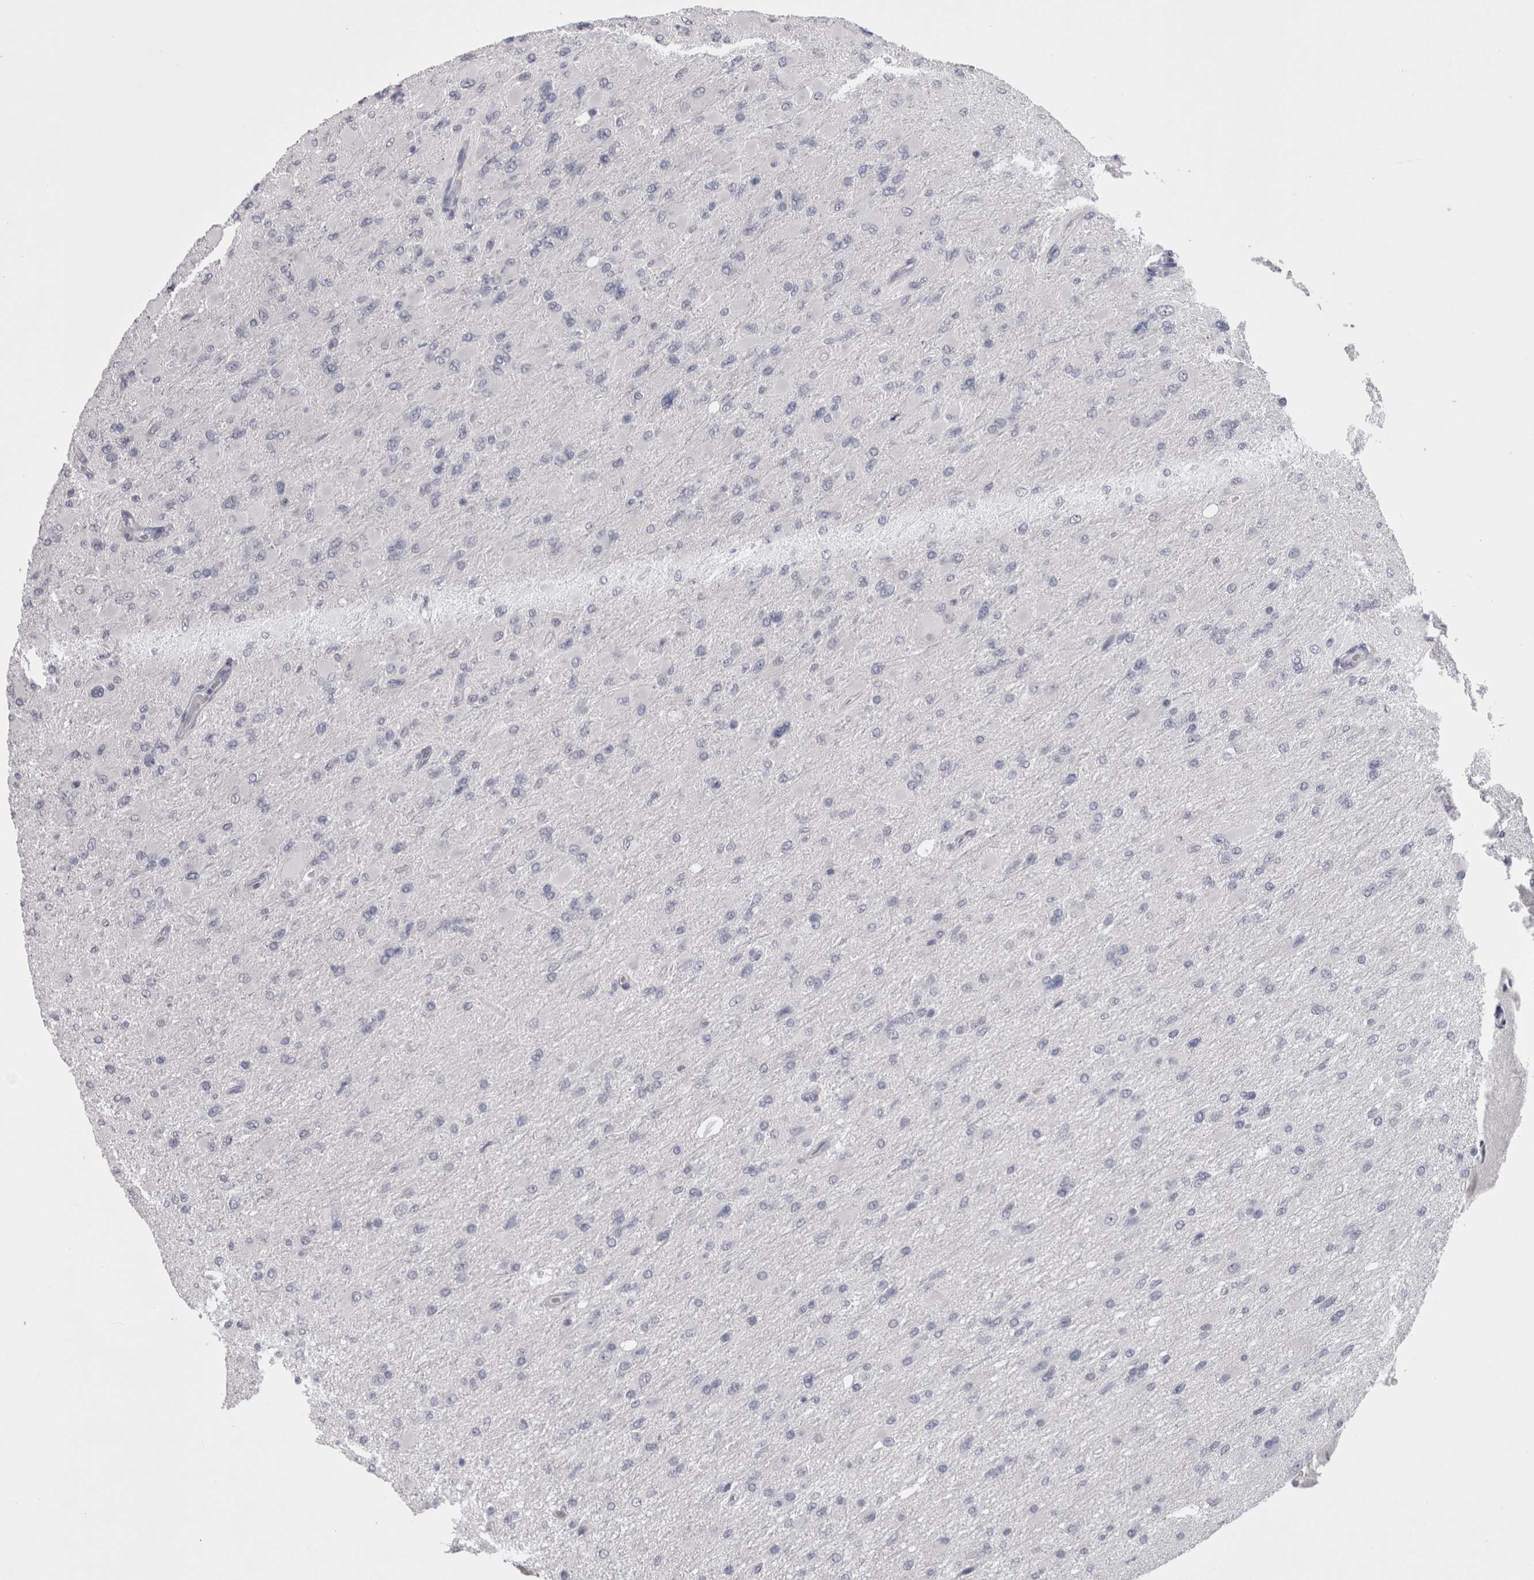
{"staining": {"intensity": "negative", "quantity": "none", "location": "none"}, "tissue": "glioma", "cell_type": "Tumor cells", "image_type": "cancer", "snomed": [{"axis": "morphology", "description": "Glioma, malignant, High grade"}, {"axis": "topography", "description": "Cerebral cortex"}], "caption": "High power microscopy photomicrograph of an immunohistochemistry (IHC) histopathology image of malignant high-grade glioma, revealing no significant positivity in tumor cells.", "gene": "CDHR5", "patient": {"sex": "female", "age": 36}}